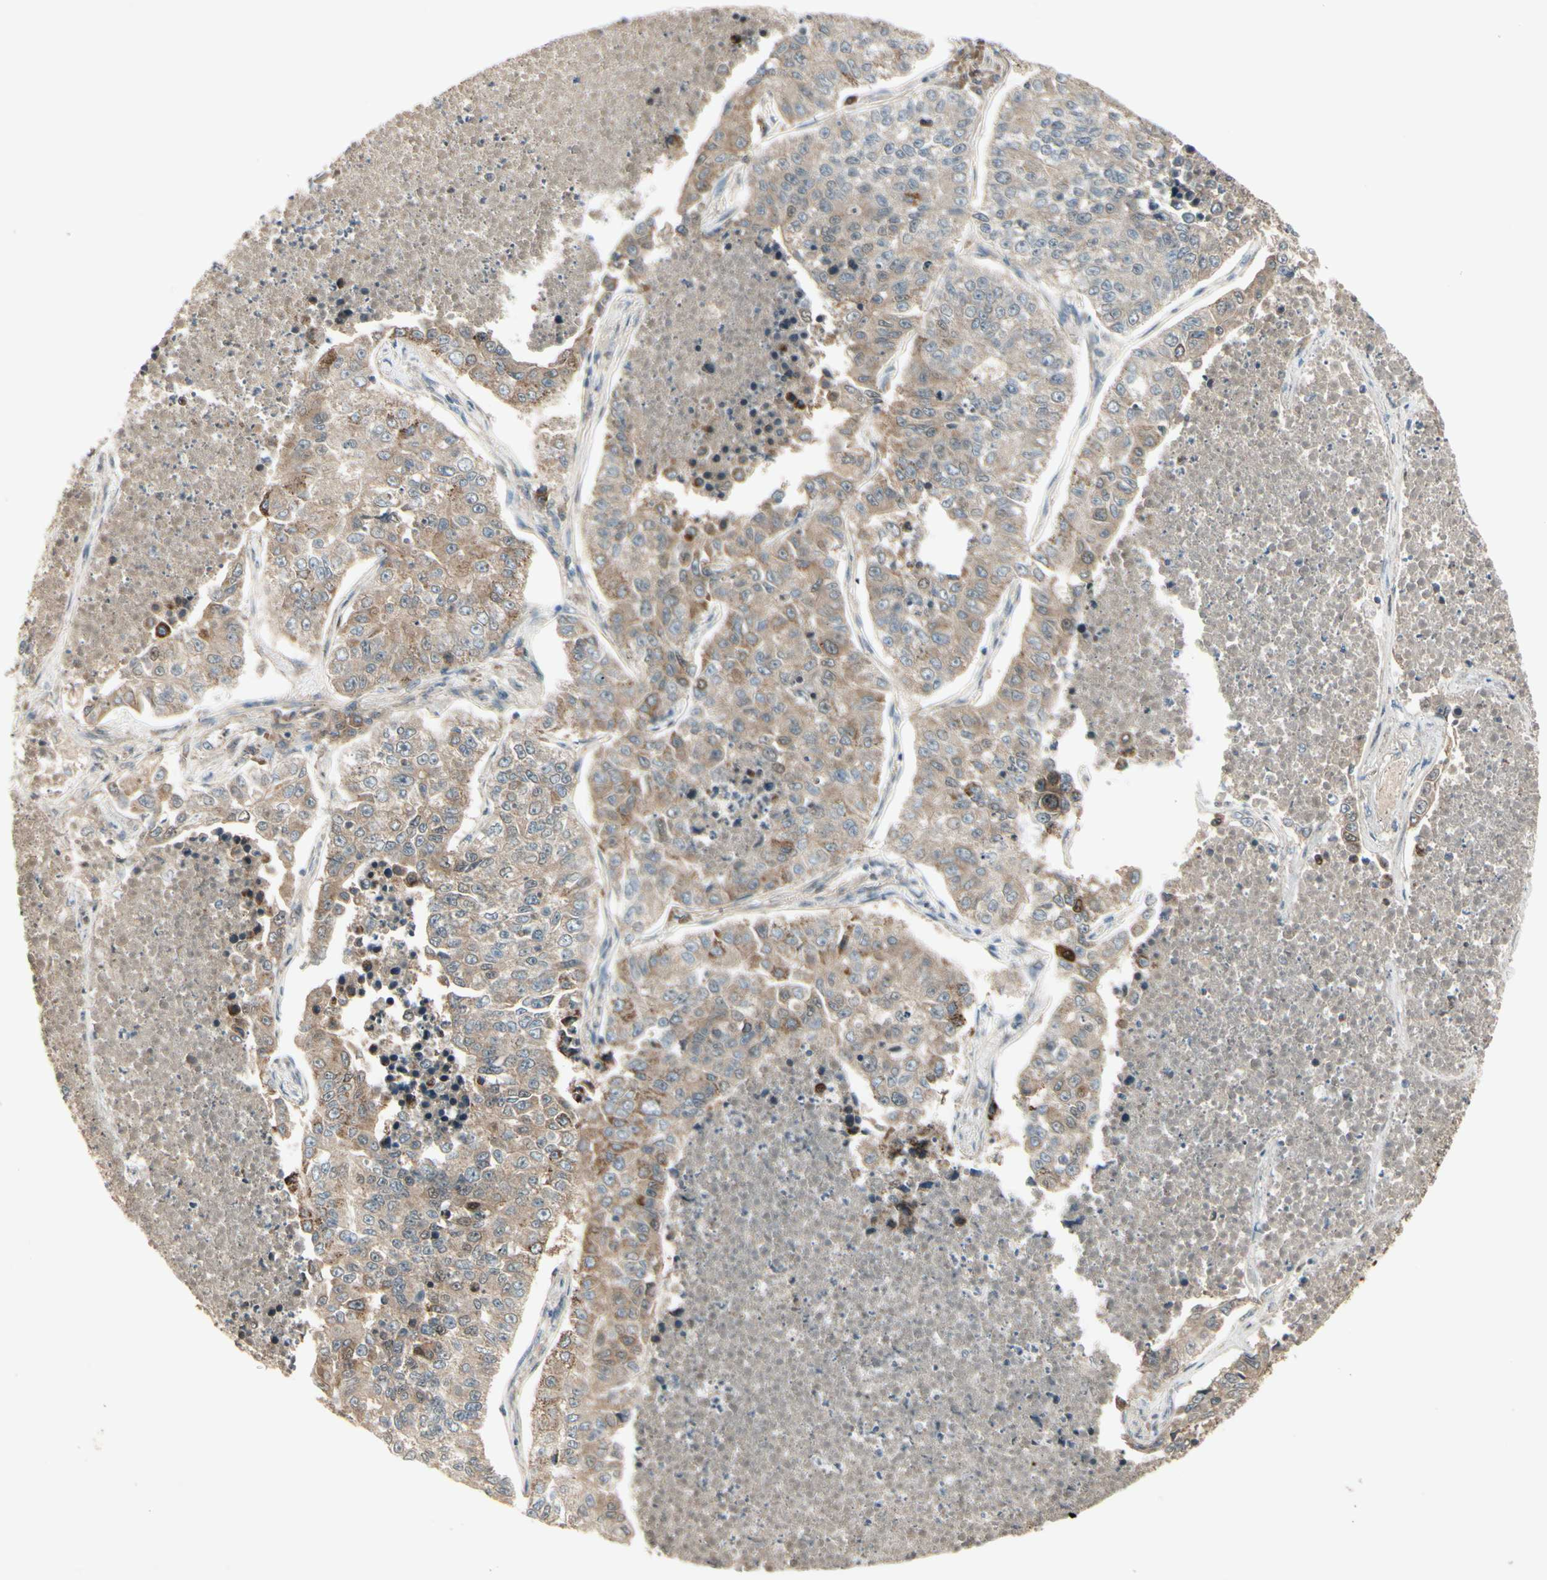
{"staining": {"intensity": "moderate", "quantity": ">75%", "location": "cytoplasmic/membranous"}, "tissue": "lung cancer", "cell_type": "Tumor cells", "image_type": "cancer", "snomed": [{"axis": "morphology", "description": "Adenocarcinoma, NOS"}, {"axis": "topography", "description": "Lung"}], "caption": "Immunohistochemical staining of human adenocarcinoma (lung) displays medium levels of moderate cytoplasmic/membranous positivity in about >75% of tumor cells.", "gene": "FHDC1", "patient": {"sex": "male", "age": 49}}